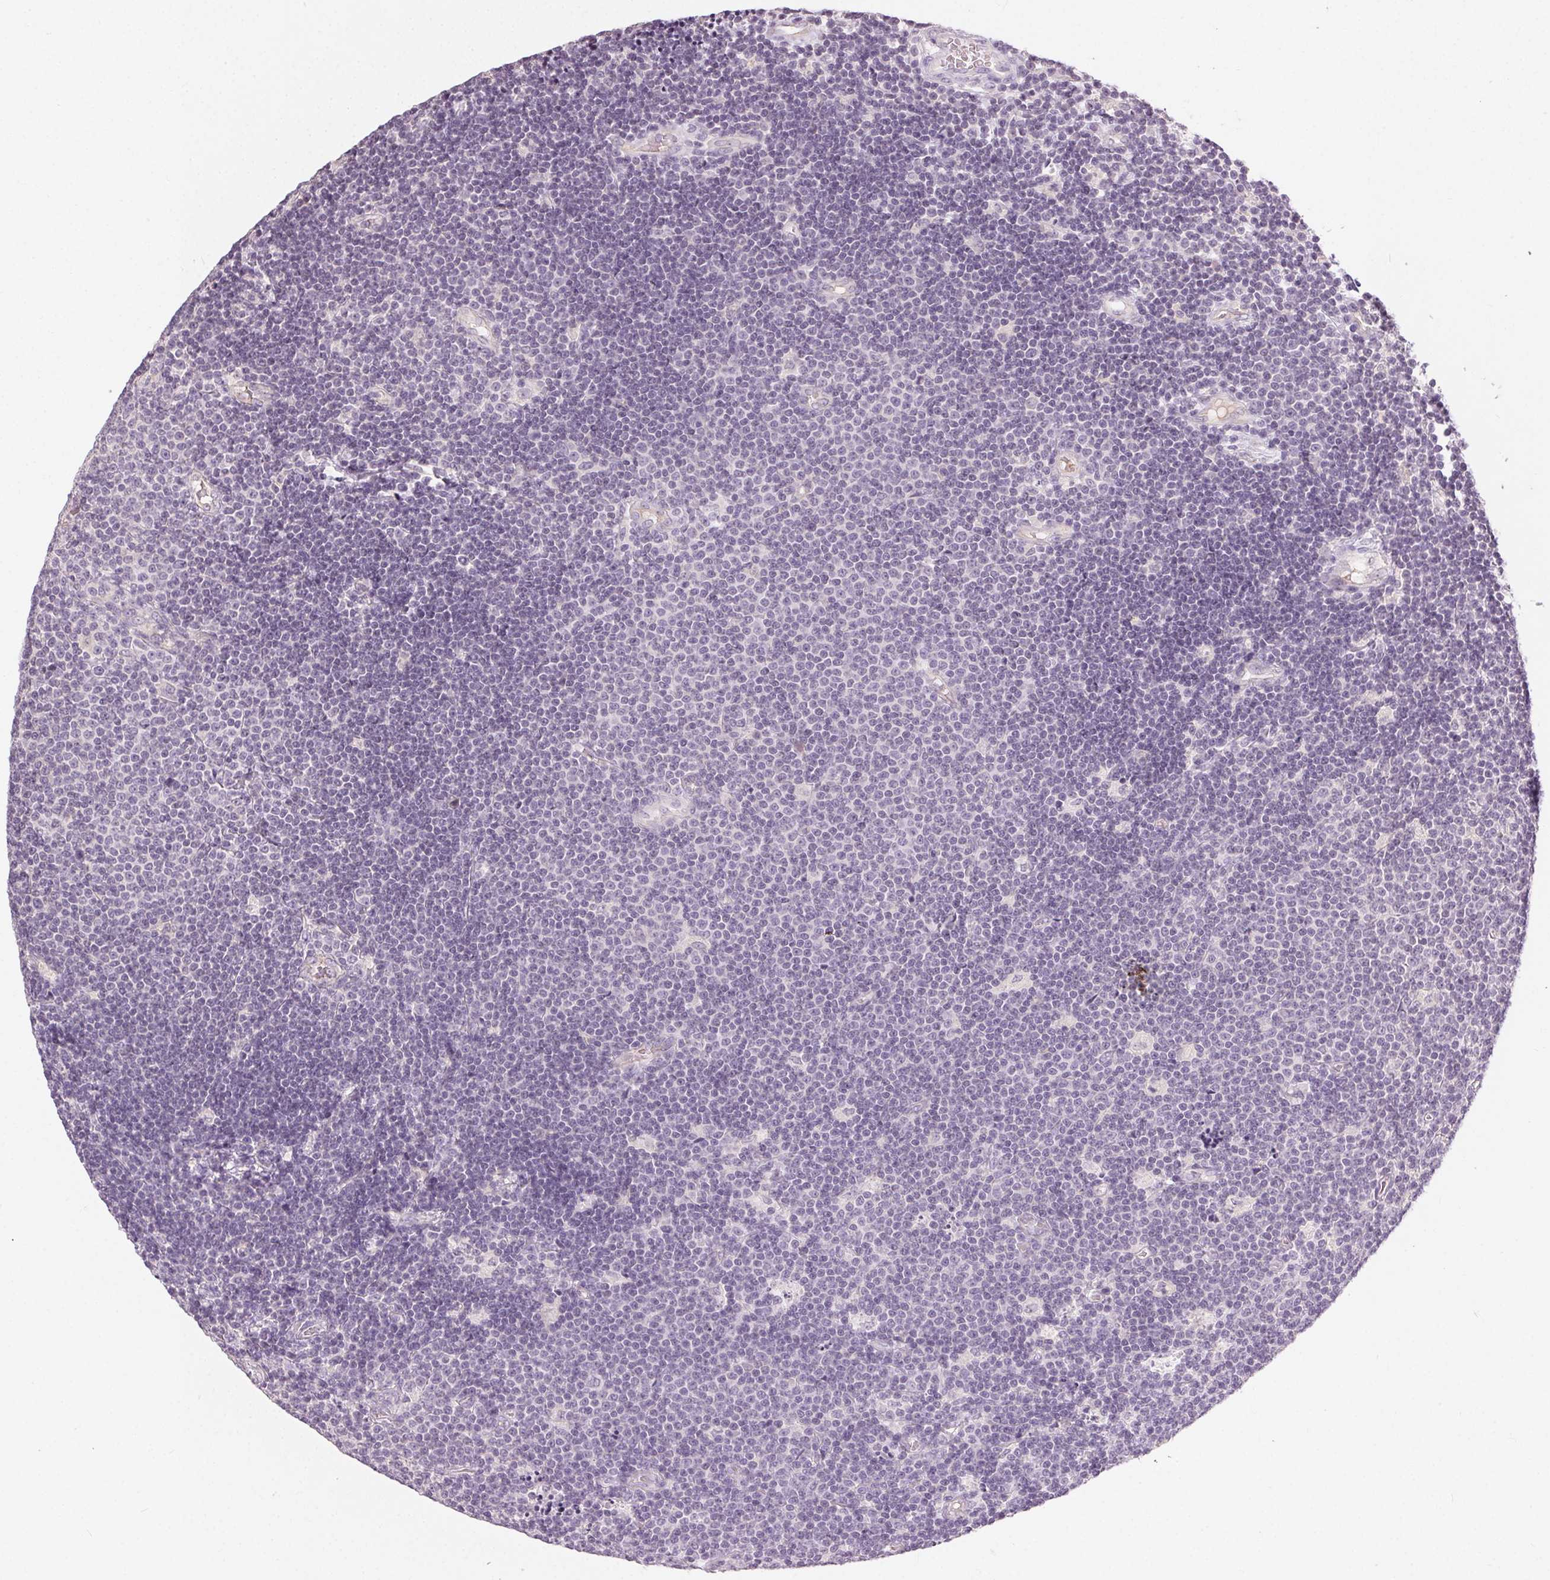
{"staining": {"intensity": "negative", "quantity": "none", "location": "none"}, "tissue": "lymphoma", "cell_type": "Tumor cells", "image_type": "cancer", "snomed": [{"axis": "morphology", "description": "Malignant lymphoma, non-Hodgkin's type, Low grade"}, {"axis": "topography", "description": "Brain"}], "caption": "Protein analysis of malignant lymphoma, non-Hodgkin's type (low-grade) exhibits no significant staining in tumor cells.", "gene": "CLTRN", "patient": {"sex": "female", "age": 66}}